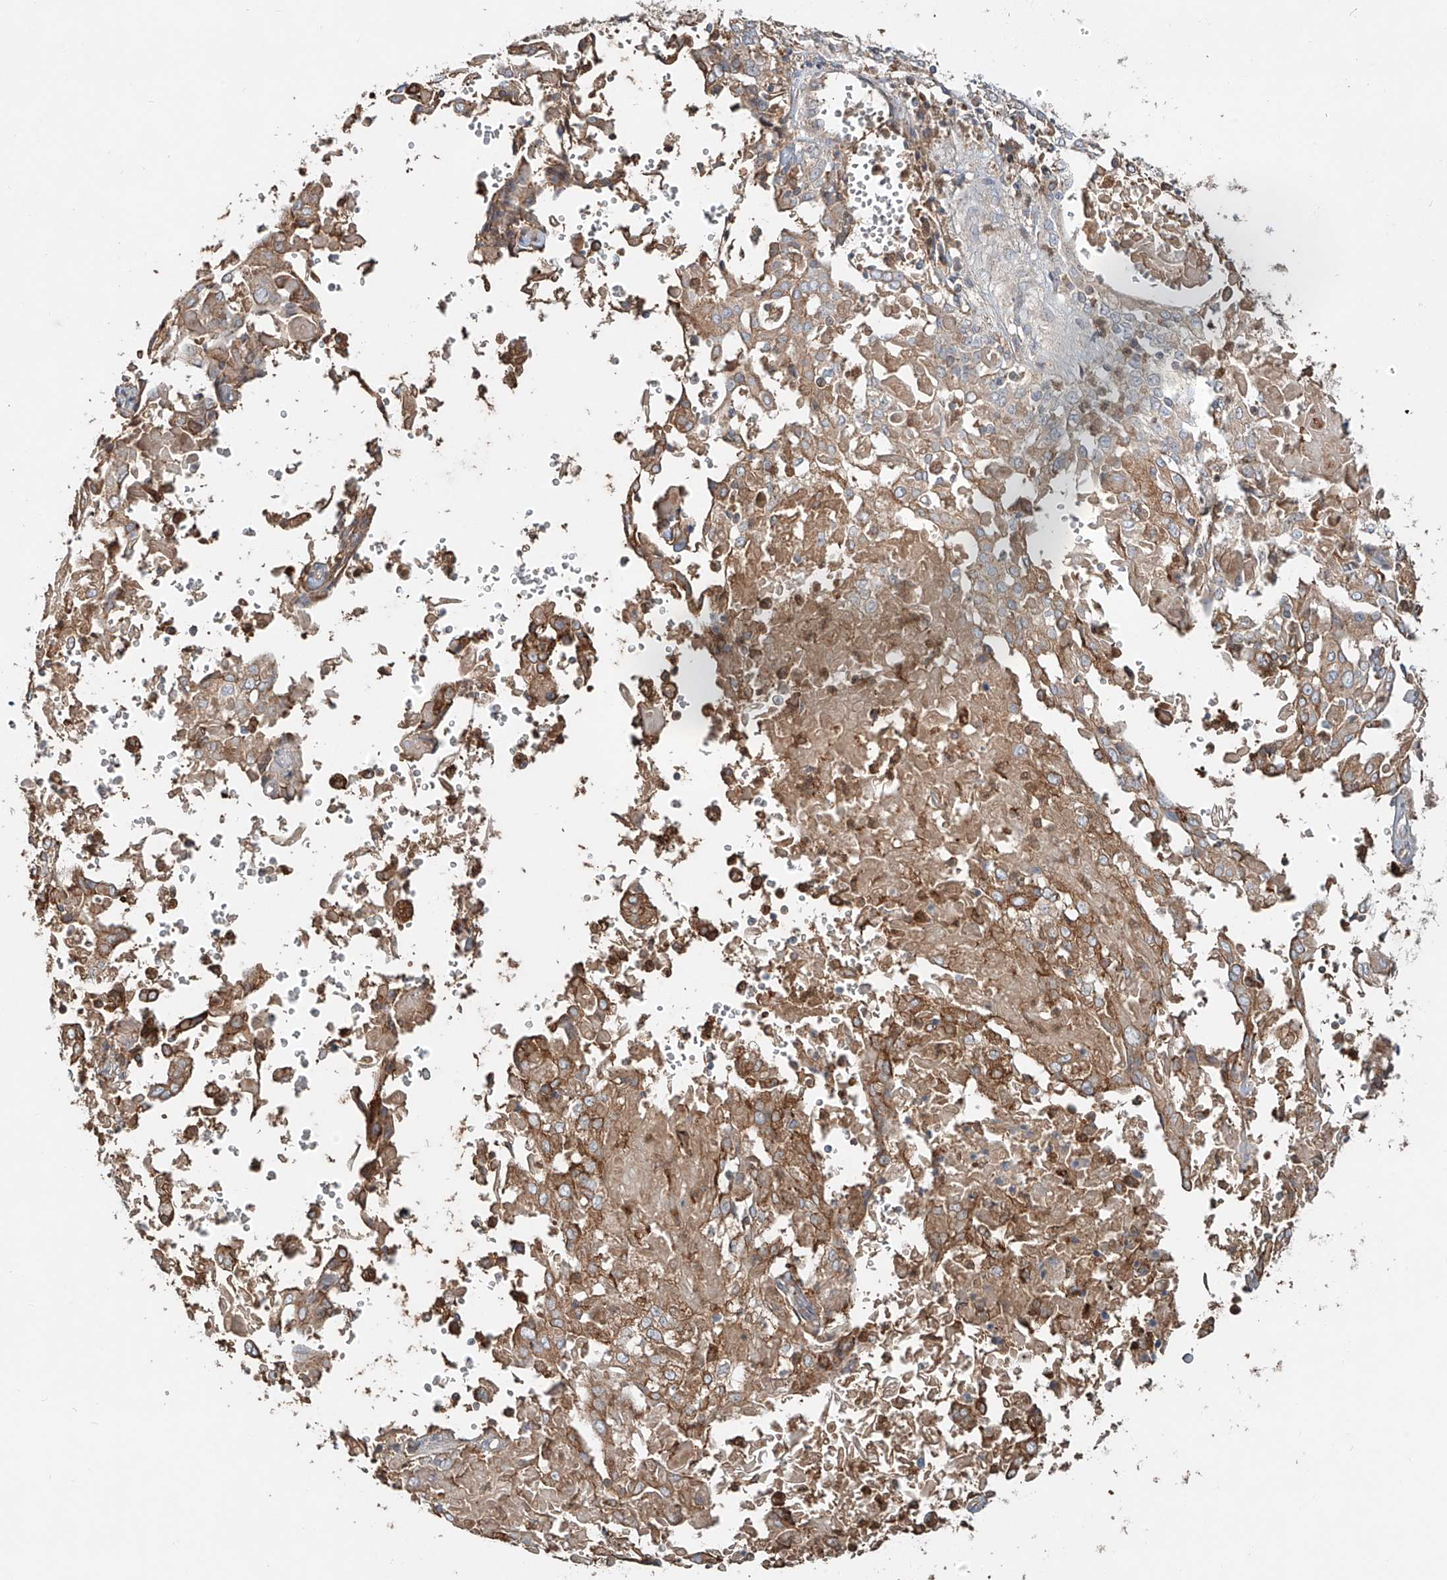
{"staining": {"intensity": "moderate", "quantity": "<25%", "location": "cytoplasmic/membranous"}, "tissue": "cervical cancer", "cell_type": "Tumor cells", "image_type": "cancer", "snomed": [{"axis": "morphology", "description": "Squamous cell carcinoma, NOS"}, {"axis": "topography", "description": "Cervix"}], "caption": "A micrograph showing moderate cytoplasmic/membranous staining in about <25% of tumor cells in squamous cell carcinoma (cervical), as visualized by brown immunohistochemical staining.", "gene": "ERO1A", "patient": {"sex": "female", "age": 39}}